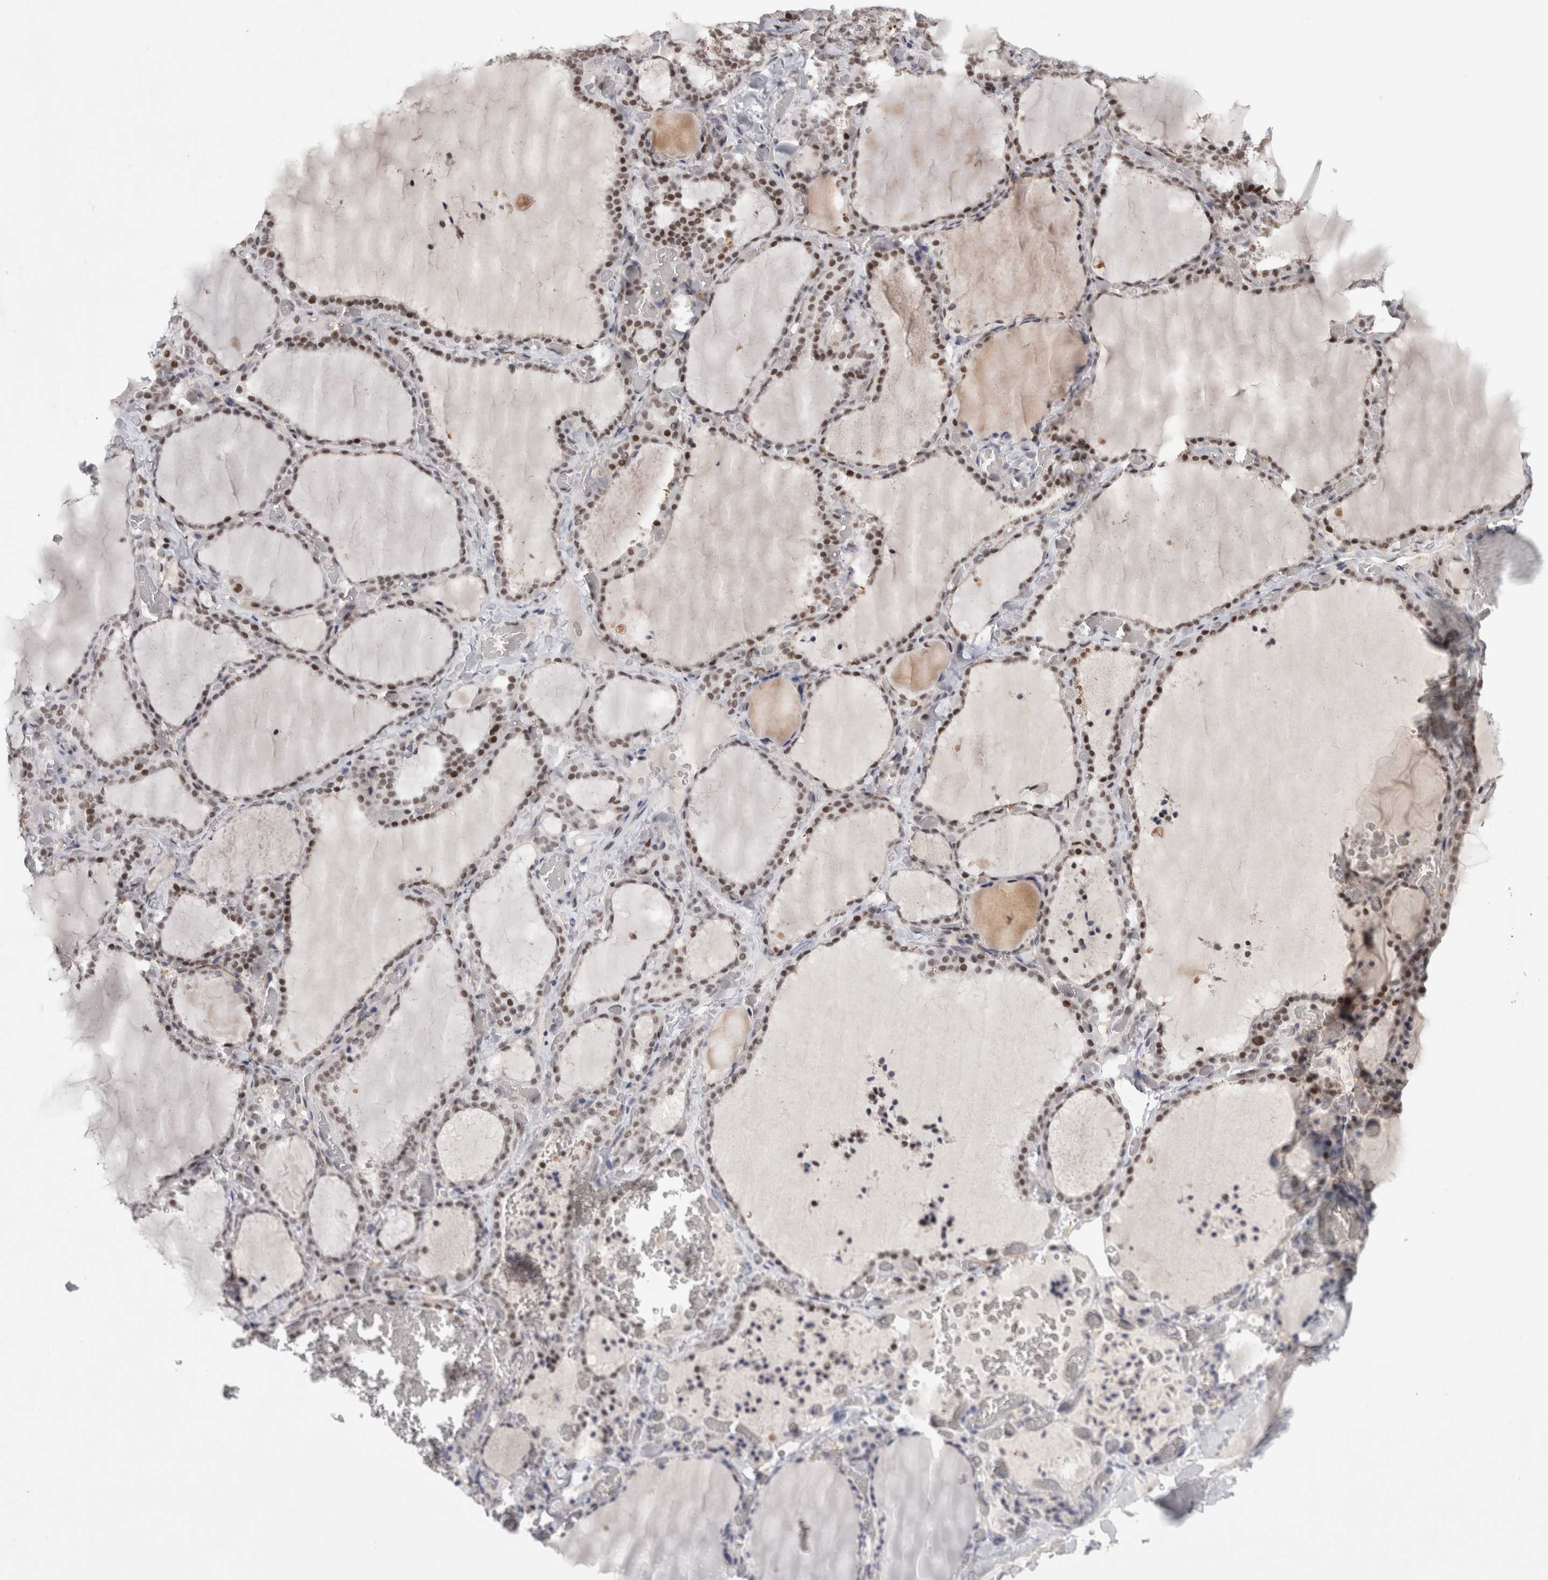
{"staining": {"intensity": "moderate", "quantity": "25%-75%", "location": "nuclear"}, "tissue": "thyroid gland", "cell_type": "Glandular cells", "image_type": "normal", "snomed": [{"axis": "morphology", "description": "Normal tissue, NOS"}, {"axis": "topography", "description": "Thyroid gland"}], "caption": "Thyroid gland stained with a brown dye demonstrates moderate nuclear positive expression in about 25%-75% of glandular cells.", "gene": "SRARP", "patient": {"sex": "female", "age": 22}}